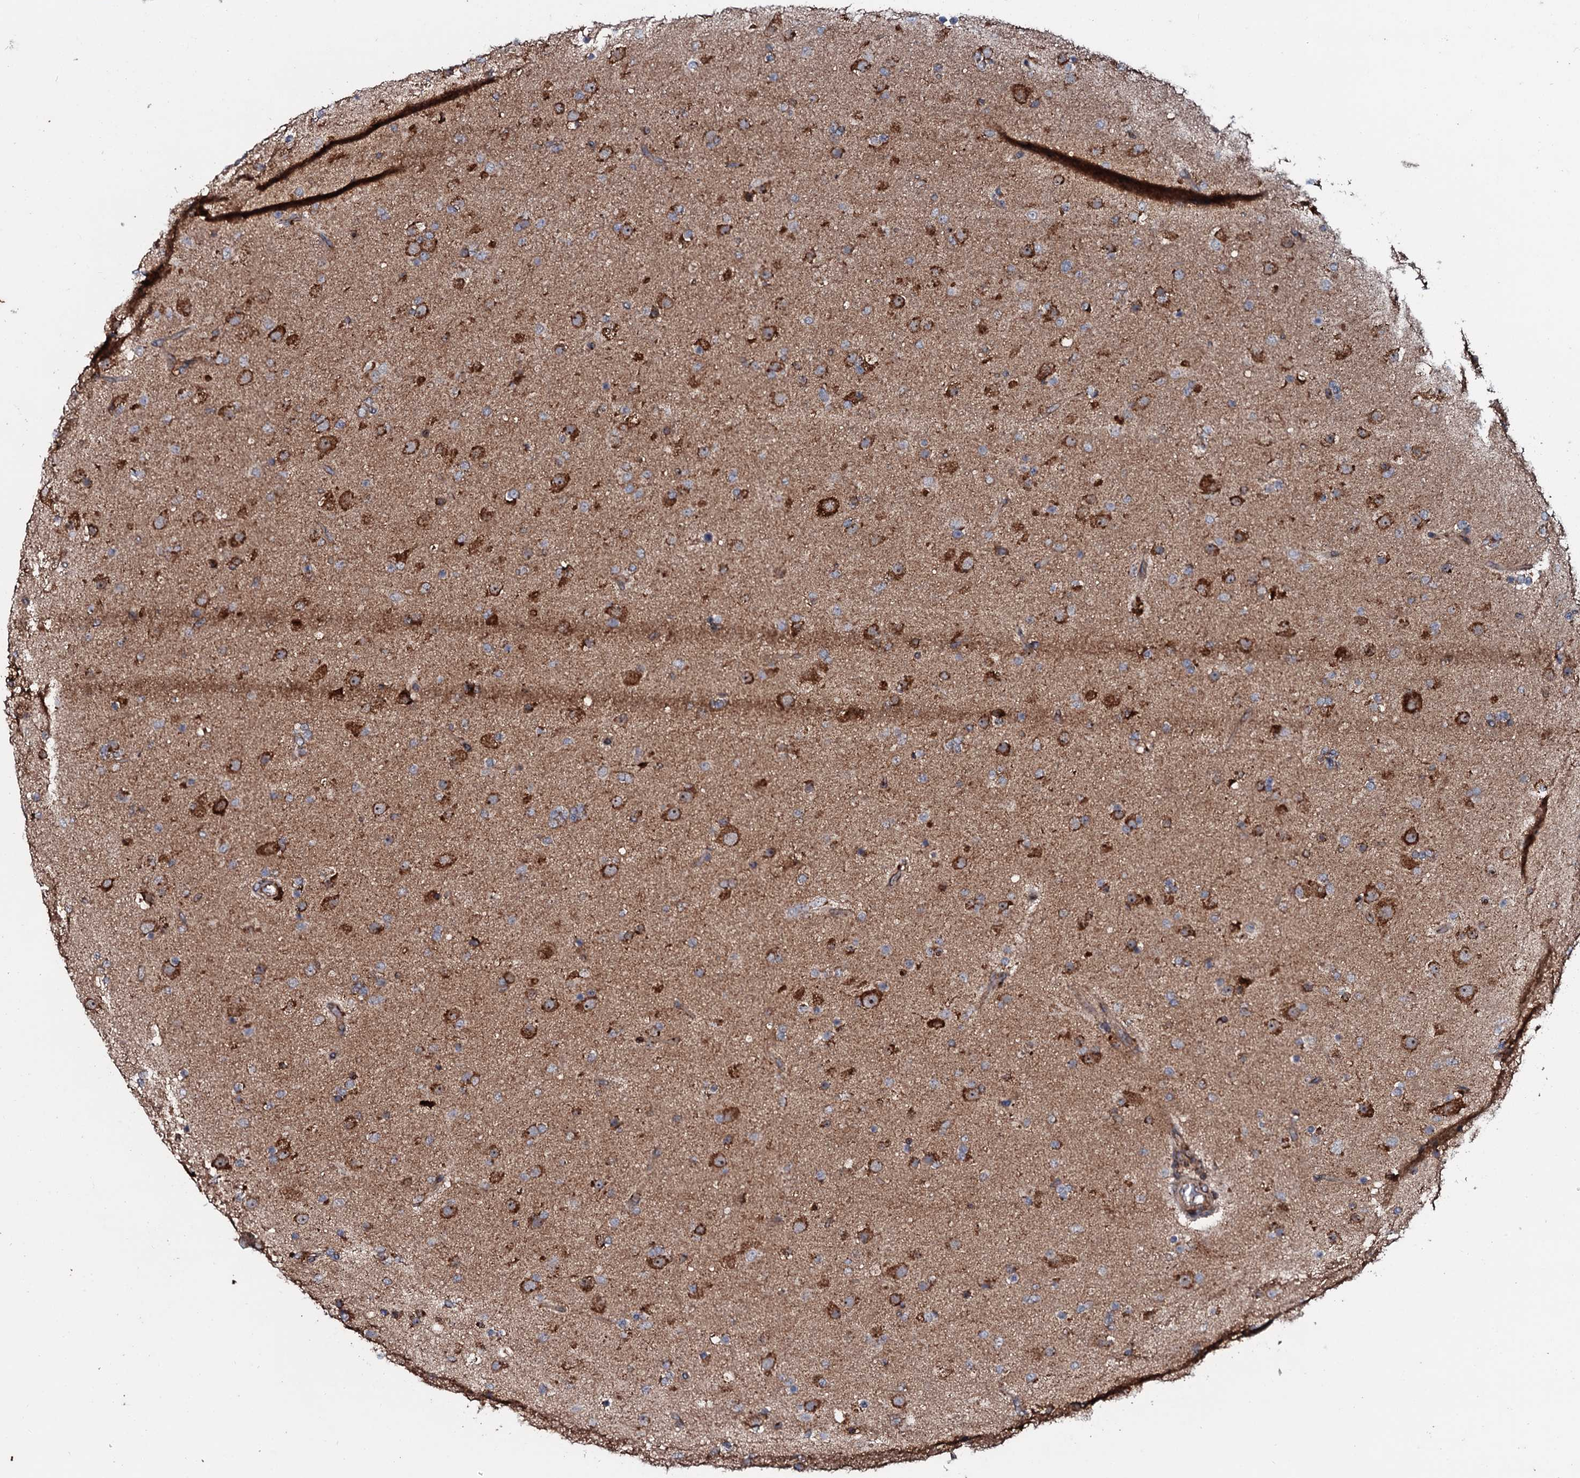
{"staining": {"intensity": "moderate", "quantity": "25%-75%", "location": "cytoplasmic/membranous"}, "tissue": "glioma", "cell_type": "Tumor cells", "image_type": "cancer", "snomed": [{"axis": "morphology", "description": "Glioma, malignant, Low grade"}, {"axis": "topography", "description": "Brain"}], "caption": "Human glioma stained with a protein marker exhibits moderate staining in tumor cells.", "gene": "SDHAF2", "patient": {"sex": "male", "age": 65}}